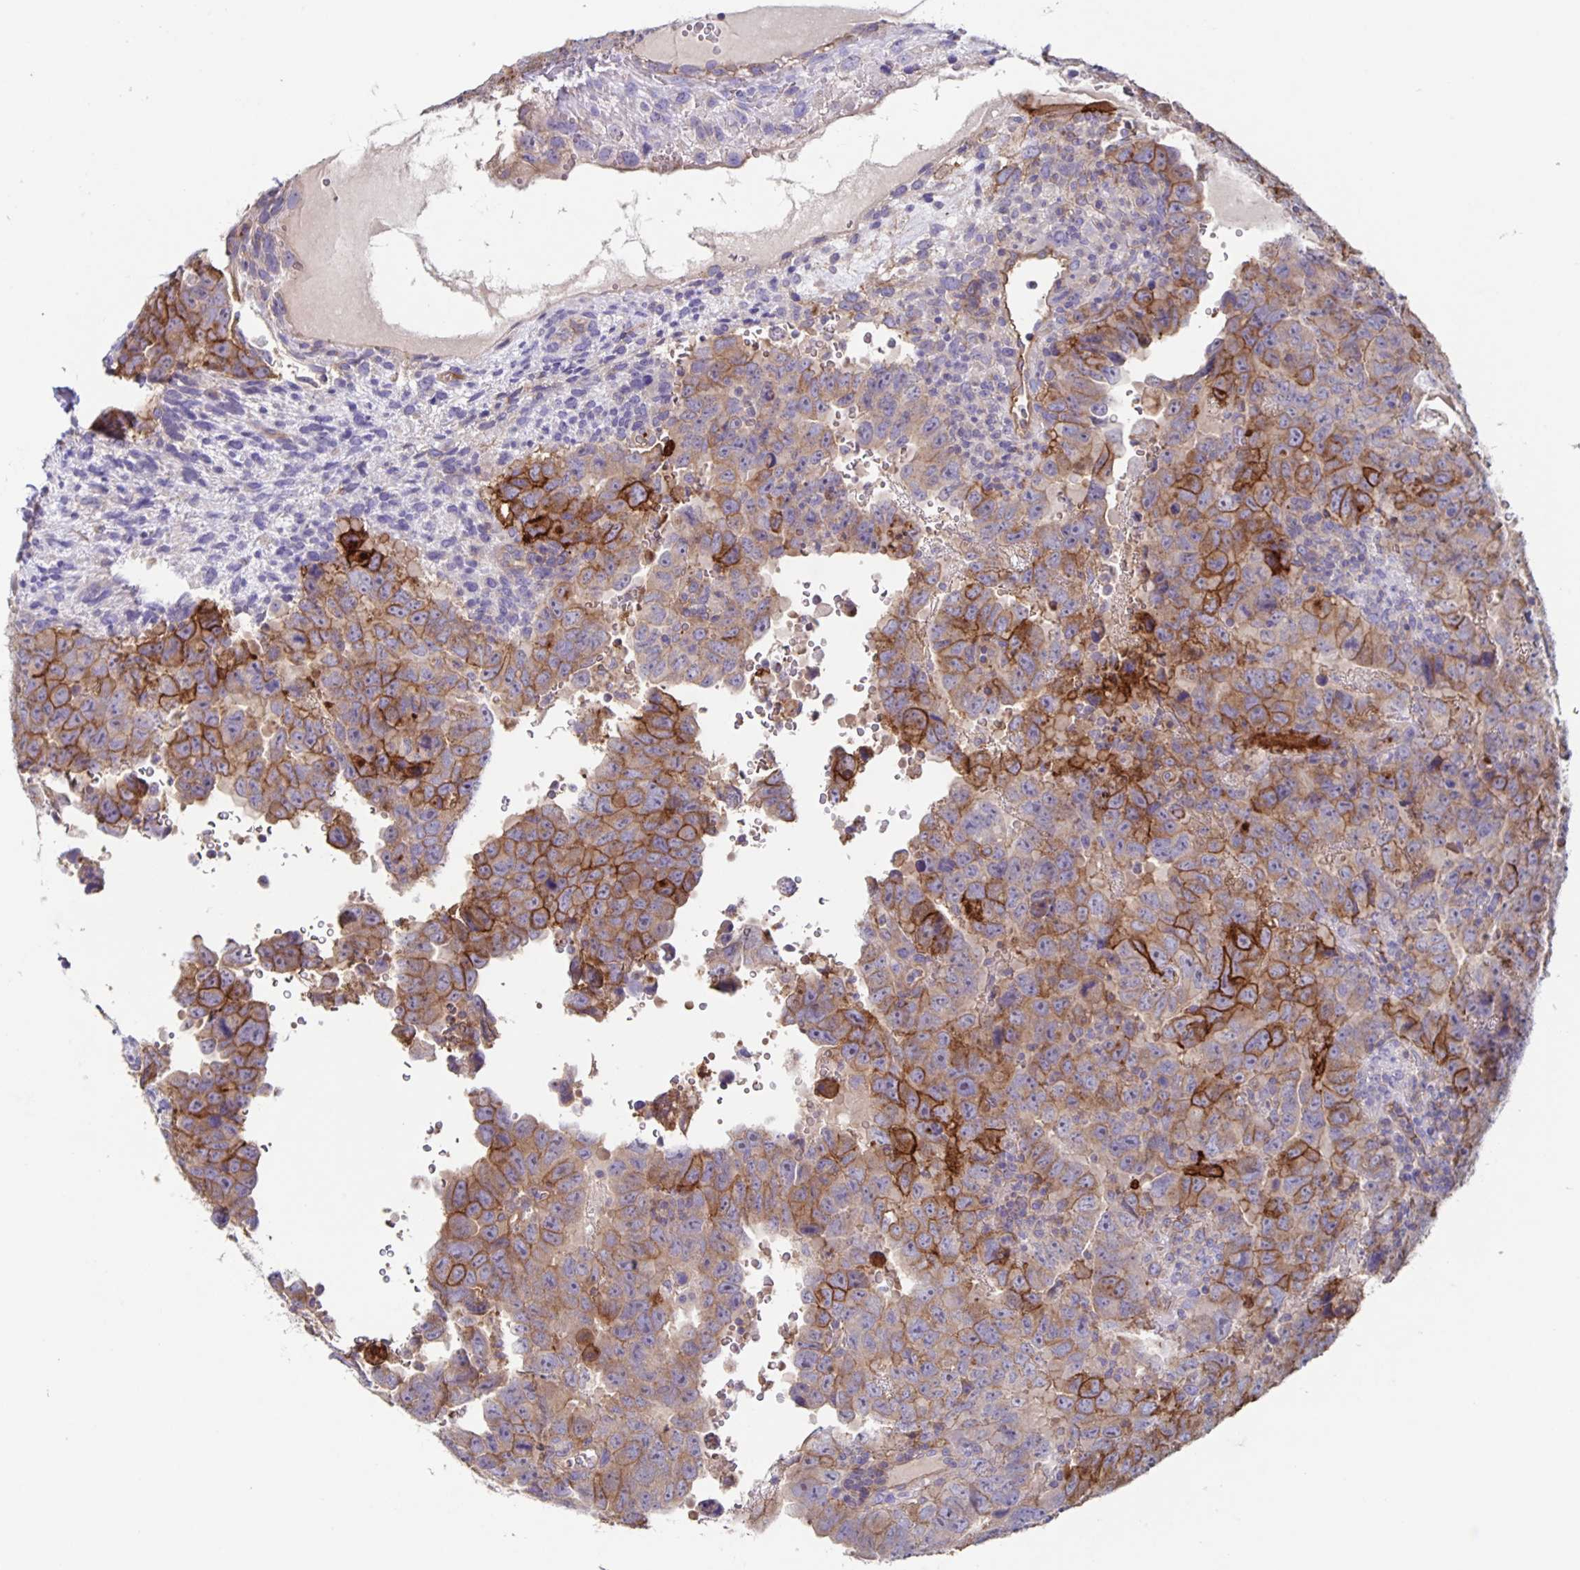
{"staining": {"intensity": "moderate", "quantity": "25%-75%", "location": "cytoplasmic/membranous"}, "tissue": "testis cancer", "cell_type": "Tumor cells", "image_type": "cancer", "snomed": [{"axis": "morphology", "description": "Carcinoma, Embryonal, NOS"}, {"axis": "topography", "description": "Testis"}], "caption": "Embryonal carcinoma (testis) stained with IHC exhibits moderate cytoplasmic/membranous expression in approximately 25%-75% of tumor cells. The staining was performed using DAB to visualize the protein expression in brown, while the nuclei were stained in blue with hematoxylin (Magnification: 20x).", "gene": "ITGA2", "patient": {"sex": "male", "age": 24}}